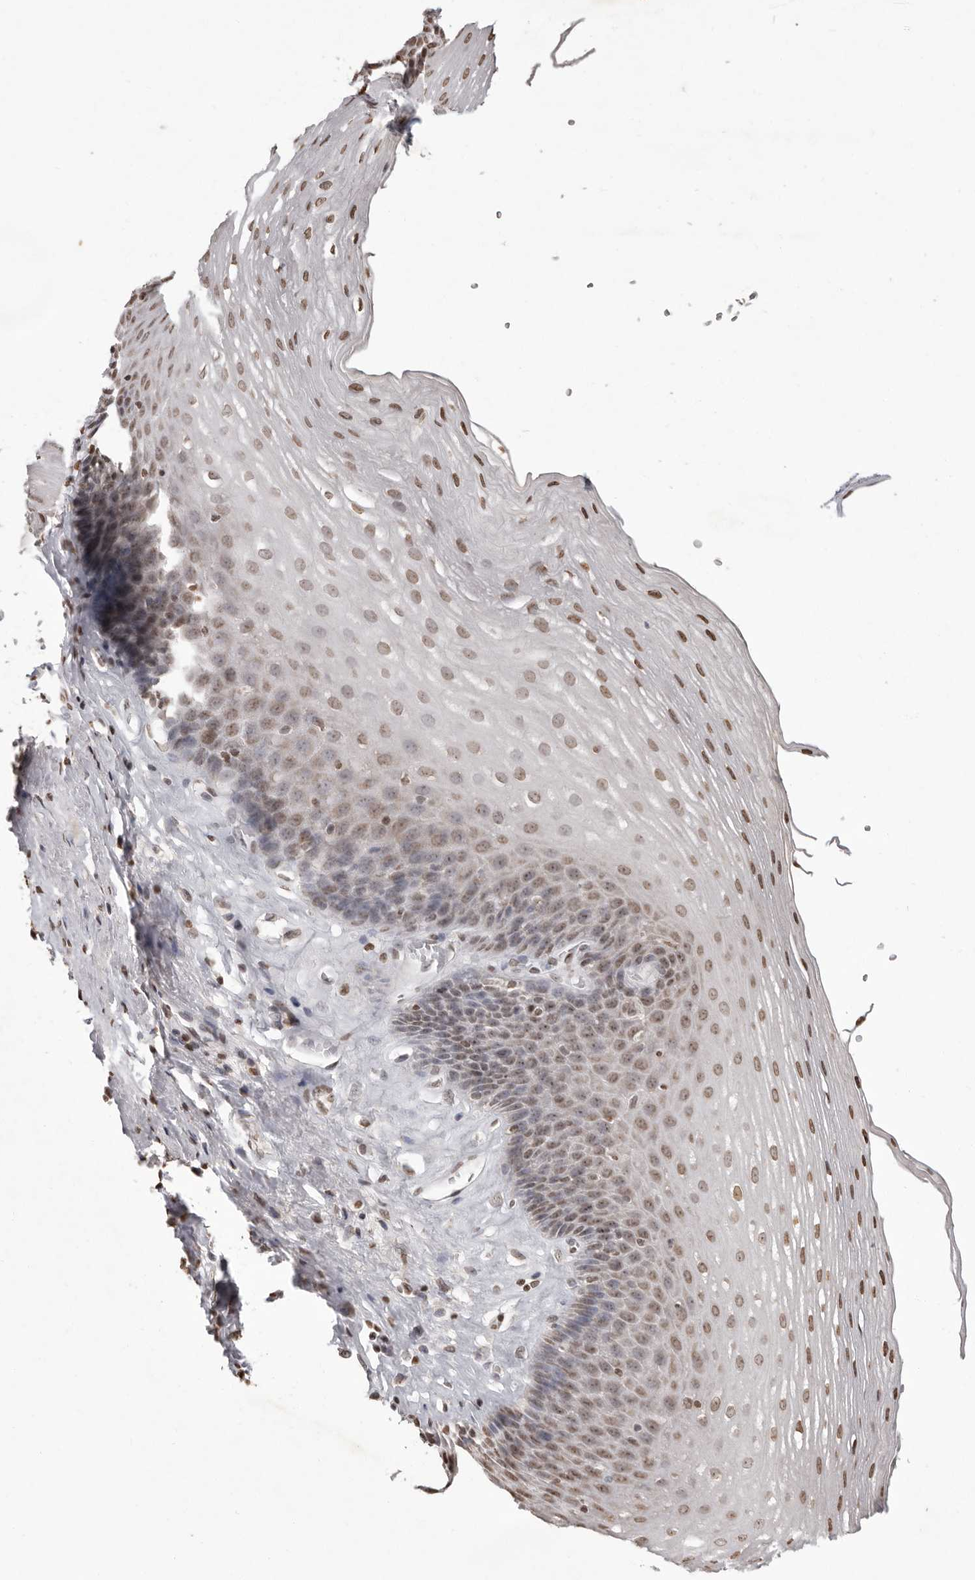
{"staining": {"intensity": "weak", "quantity": ">75%", "location": "nuclear"}, "tissue": "esophagus", "cell_type": "Squamous epithelial cells", "image_type": "normal", "snomed": [{"axis": "morphology", "description": "Normal tissue, NOS"}, {"axis": "topography", "description": "Esophagus"}], "caption": "Immunohistochemical staining of benign esophagus demonstrates weak nuclear protein expression in approximately >75% of squamous epithelial cells.", "gene": "WDR45", "patient": {"sex": "female", "age": 66}}